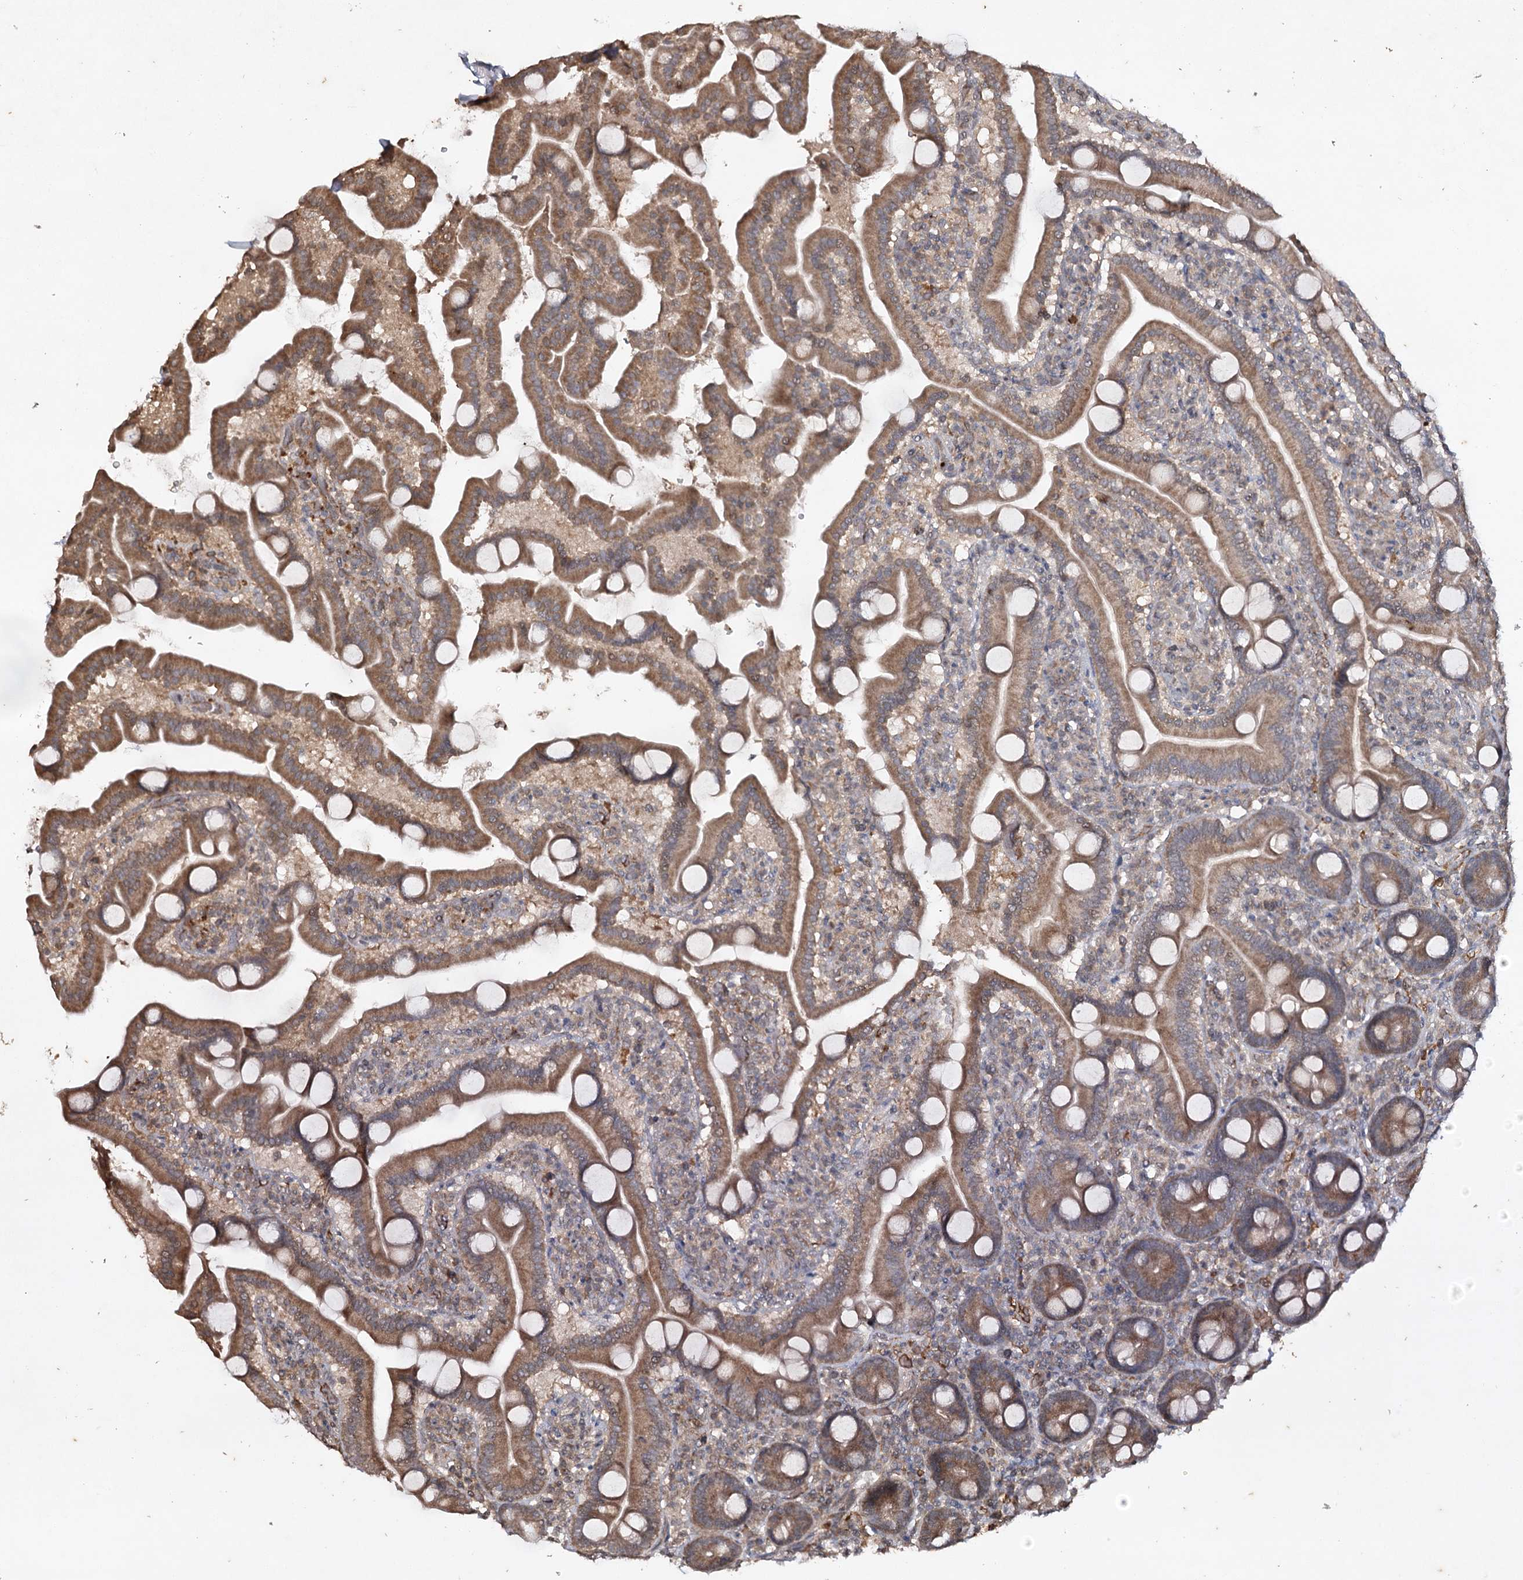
{"staining": {"intensity": "moderate", "quantity": ">75%", "location": "cytoplasmic/membranous"}, "tissue": "duodenum", "cell_type": "Glandular cells", "image_type": "normal", "snomed": [{"axis": "morphology", "description": "Normal tissue, NOS"}, {"axis": "topography", "description": "Duodenum"}], "caption": "Immunohistochemical staining of unremarkable duodenum shows moderate cytoplasmic/membranous protein positivity in approximately >75% of glandular cells.", "gene": "CYP2B6", "patient": {"sex": "male", "age": 55}}